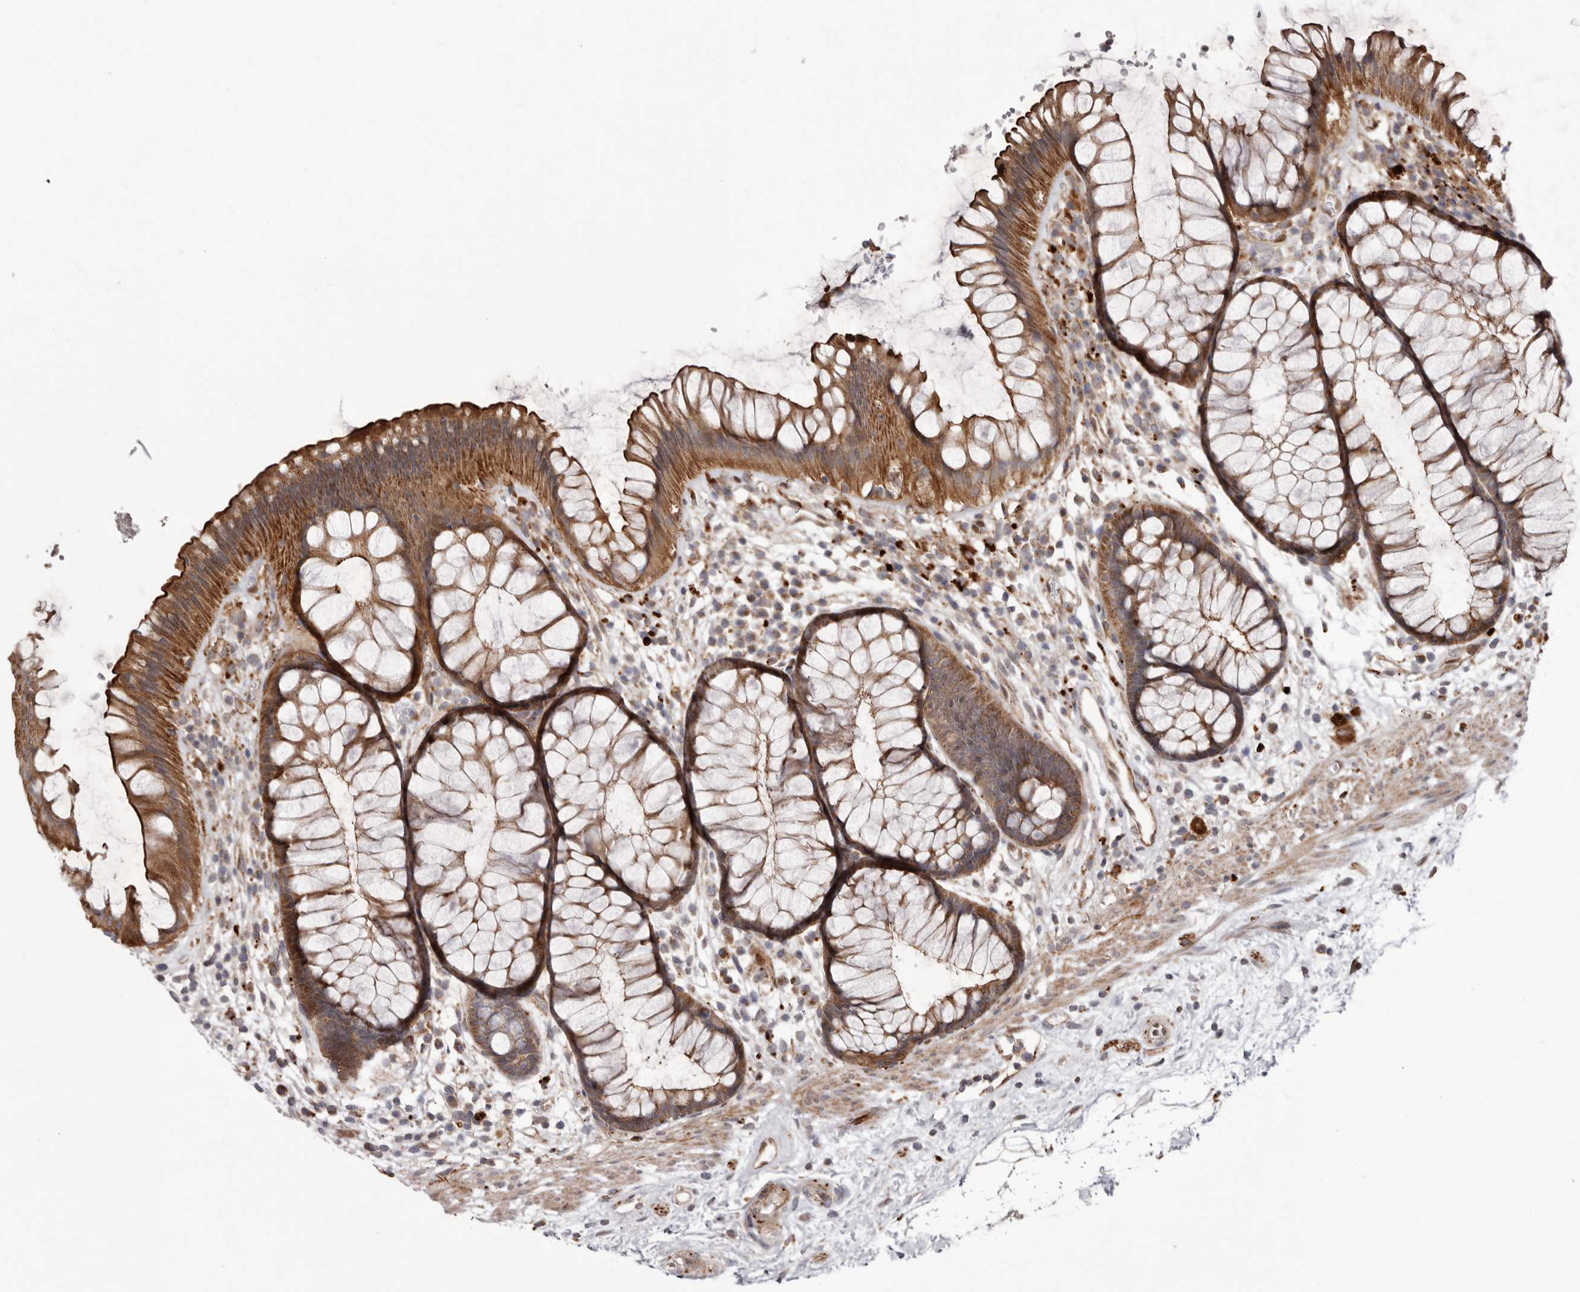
{"staining": {"intensity": "strong", "quantity": ">75%", "location": "cytoplasmic/membranous"}, "tissue": "rectum", "cell_type": "Glandular cells", "image_type": "normal", "snomed": [{"axis": "morphology", "description": "Normal tissue, NOS"}, {"axis": "topography", "description": "Rectum"}], "caption": "The photomicrograph shows staining of normal rectum, revealing strong cytoplasmic/membranous protein positivity (brown color) within glandular cells. The staining was performed using DAB (3,3'-diaminobenzidine) to visualize the protein expression in brown, while the nuclei were stained in blue with hematoxylin (Magnification: 20x).", "gene": "NUP43", "patient": {"sex": "male", "age": 51}}